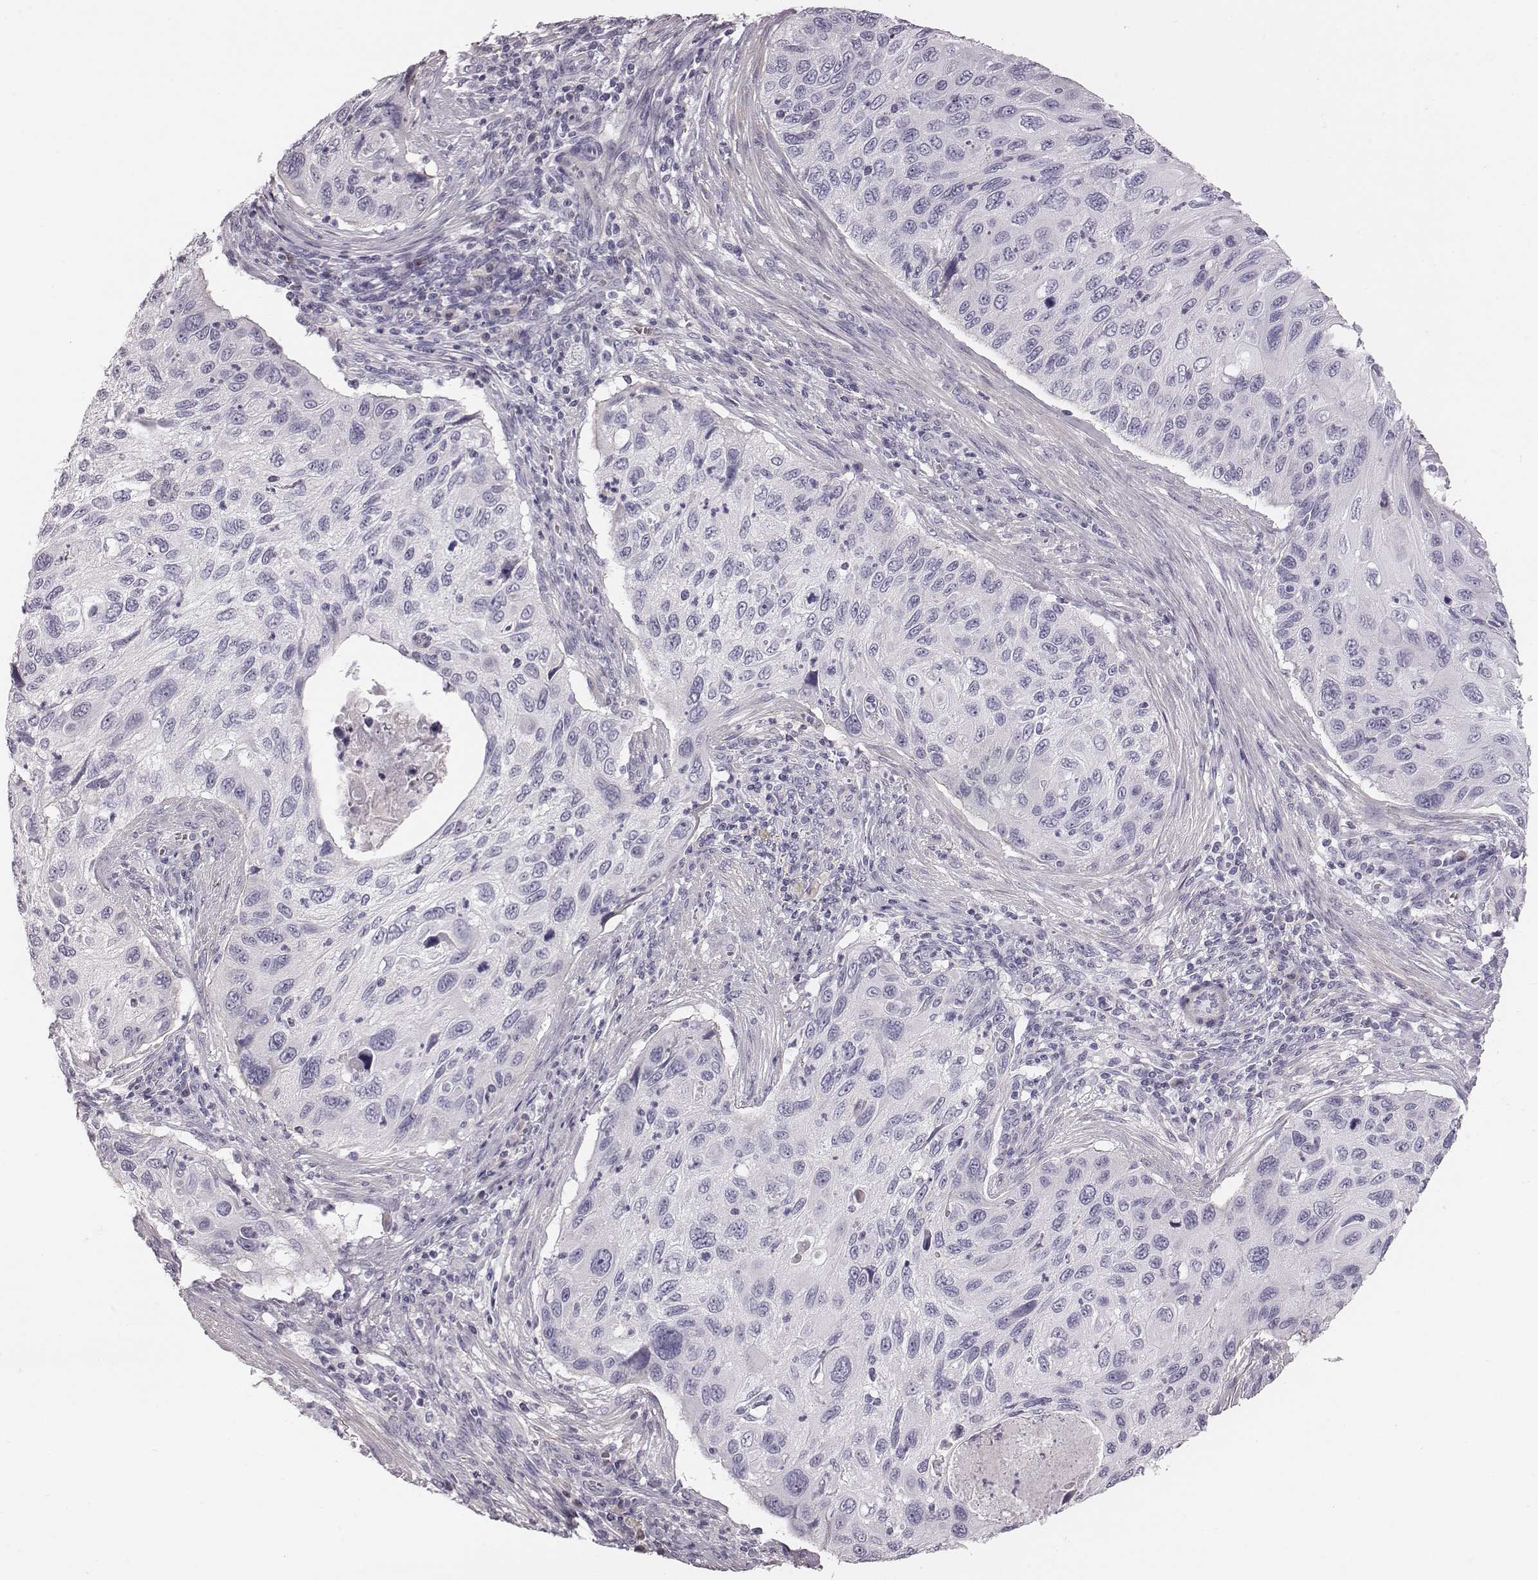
{"staining": {"intensity": "negative", "quantity": "none", "location": "none"}, "tissue": "cervical cancer", "cell_type": "Tumor cells", "image_type": "cancer", "snomed": [{"axis": "morphology", "description": "Squamous cell carcinoma, NOS"}, {"axis": "topography", "description": "Cervix"}], "caption": "The photomicrograph demonstrates no staining of tumor cells in cervical cancer (squamous cell carcinoma). Nuclei are stained in blue.", "gene": "CRISP1", "patient": {"sex": "female", "age": 70}}